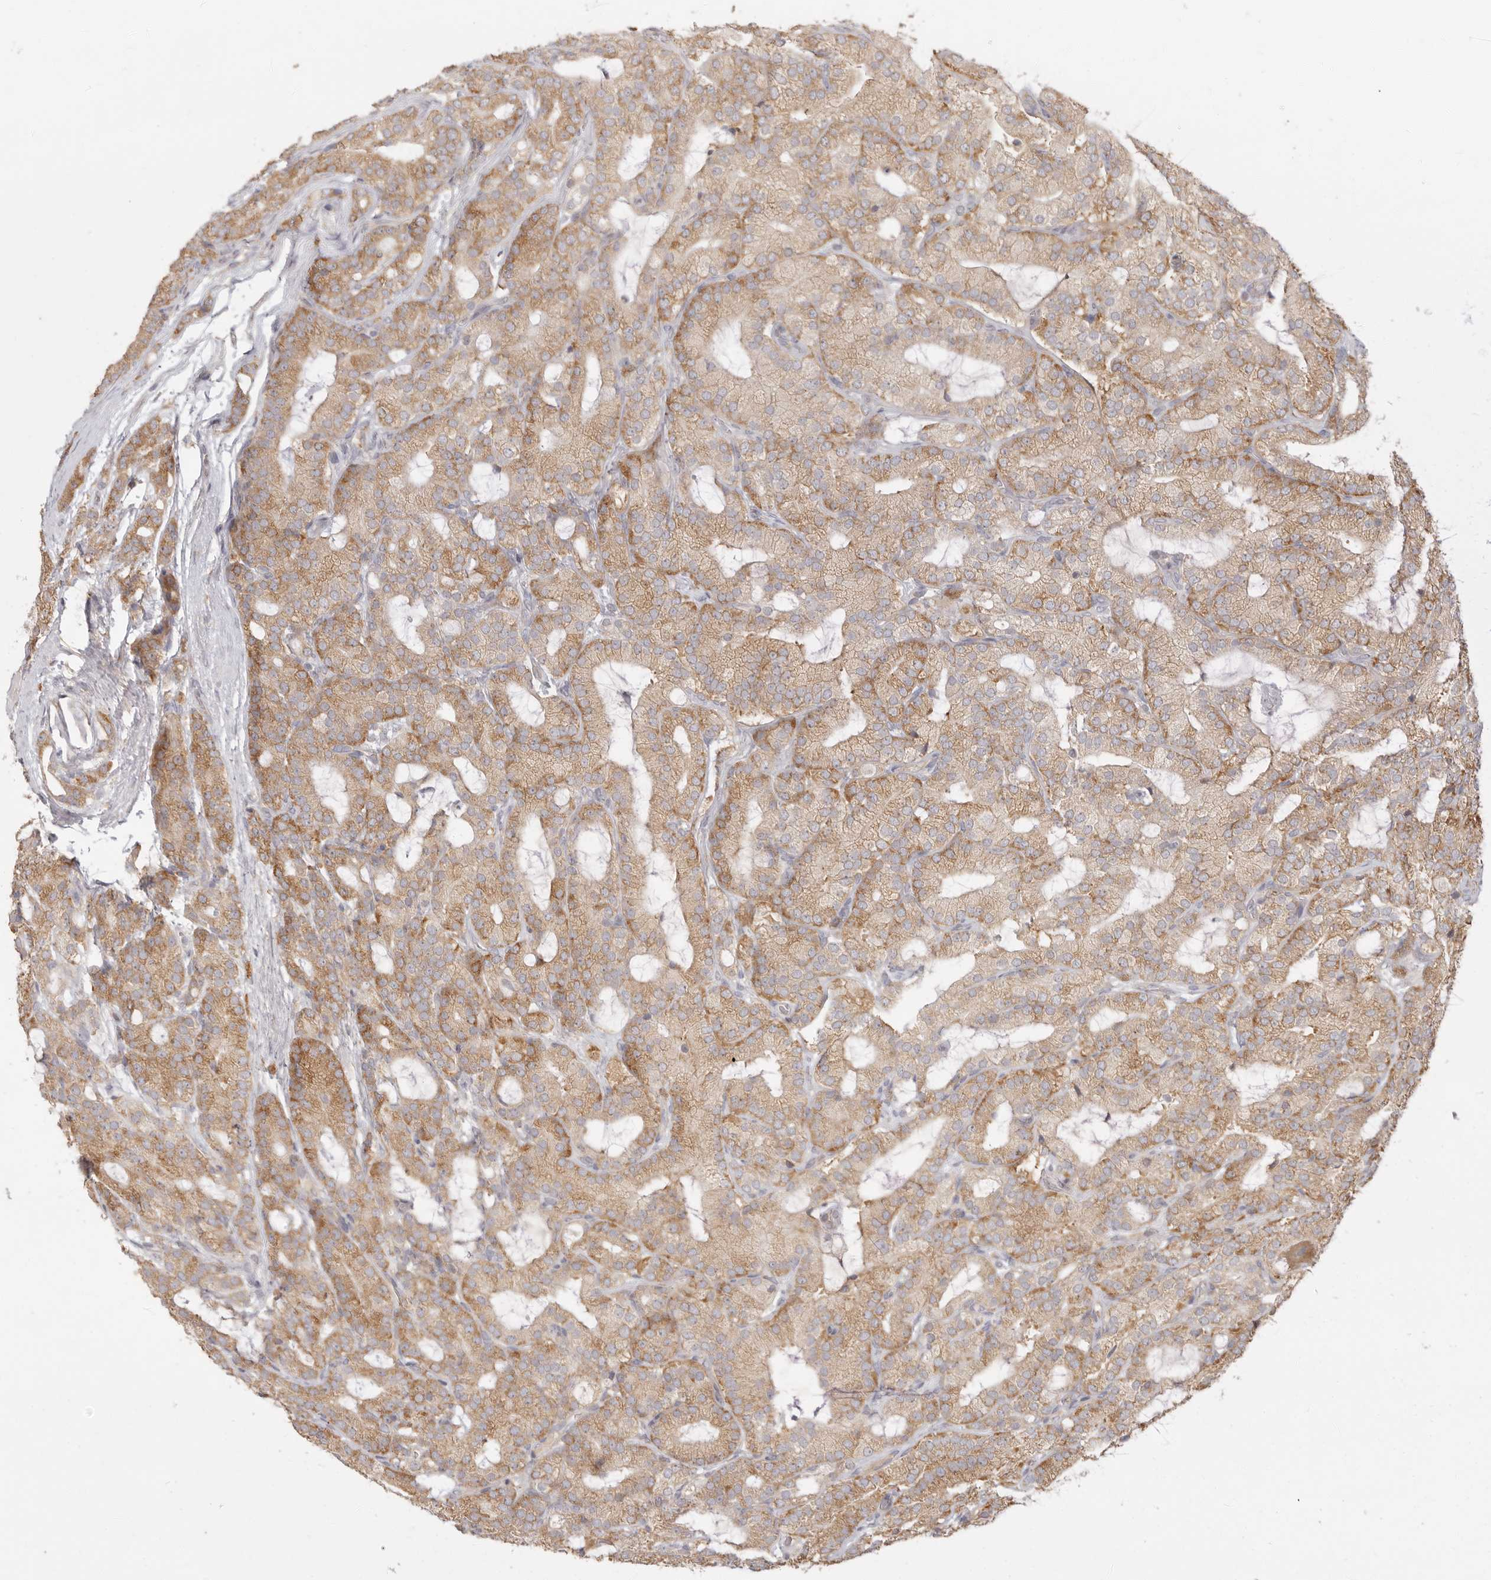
{"staining": {"intensity": "moderate", "quantity": ">75%", "location": "cytoplasmic/membranous"}, "tissue": "prostate cancer", "cell_type": "Tumor cells", "image_type": "cancer", "snomed": [{"axis": "morphology", "description": "Adenocarcinoma, High grade"}, {"axis": "topography", "description": "Prostate"}], "caption": "Immunohistochemical staining of high-grade adenocarcinoma (prostate) demonstrates medium levels of moderate cytoplasmic/membranous protein expression in approximately >75% of tumor cells.", "gene": "PABPC4", "patient": {"sex": "male", "age": 57}}